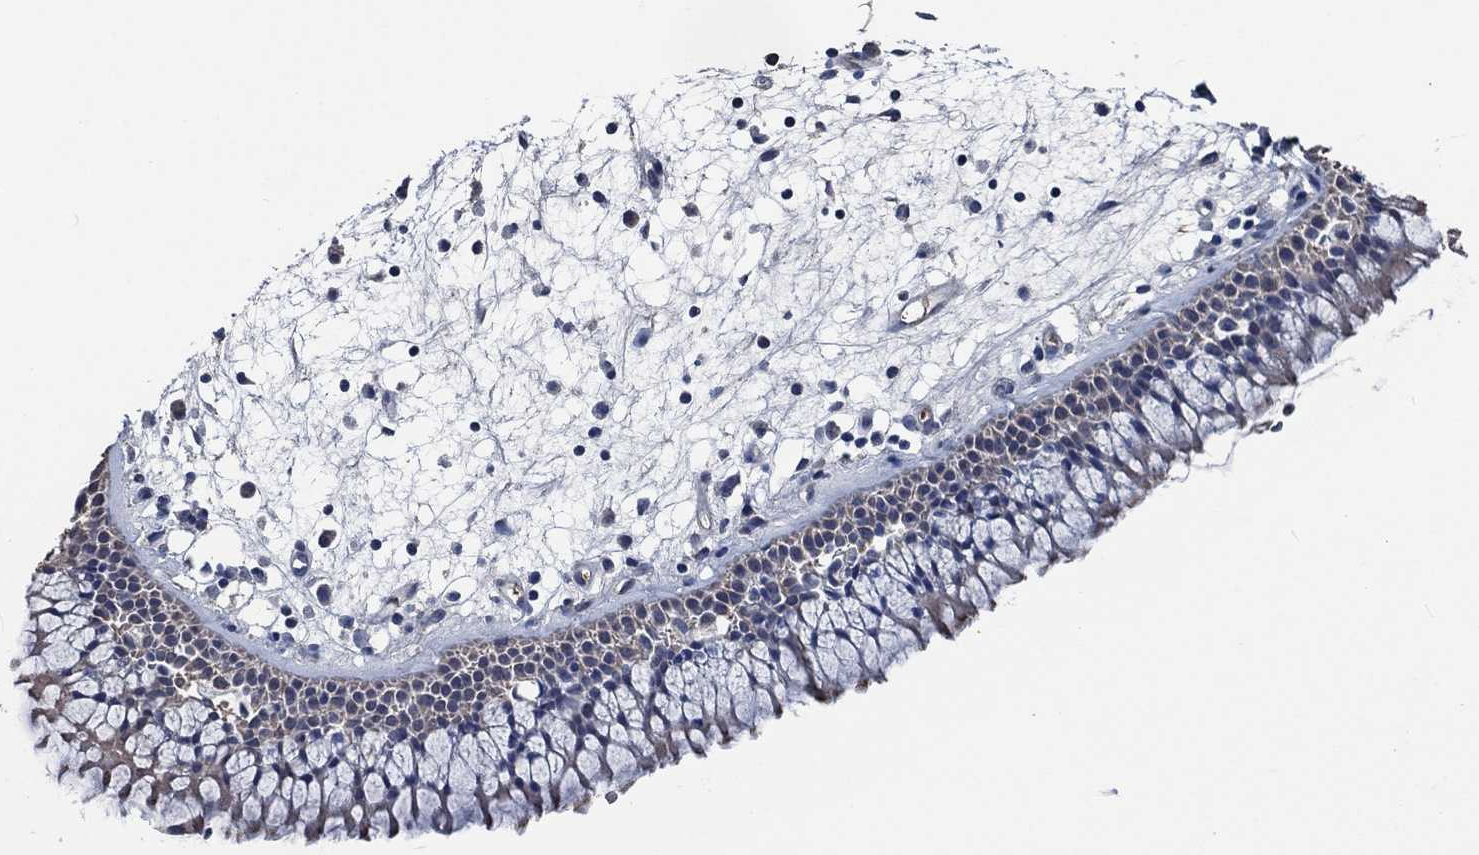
{"staining": {"intensity": "strong", "quantity": "<25%", "location": "cytoplasmic/membranous"}, "tissue": "nasopharynx", "cell_type": "Respiratory epithelial cells", "image_type": "normal", "snomed": [{"axis": "morphology", "description": "Normal tissue, NOS"}, {"axis": "morphology", "description": "Polyp, NOS"}, {"axis": "topography", "description": "Nasopharynx"}], "caption": "DAB (3,3'-diaminobenzidine) immunohistochemical staining of unremarkable human nasopharynx demonstrates strong cytoplasmic/membranous protein staining in about <25% of respiratory epithelial cells. The staining was performed using DAB (3,3'-diaminobenzidine), with brown indicating positive protein expression. Nuclei are stained blue with hematoxylin.", "gene": "OBSCN", "patient": {"sex": "female", "age": 56}}